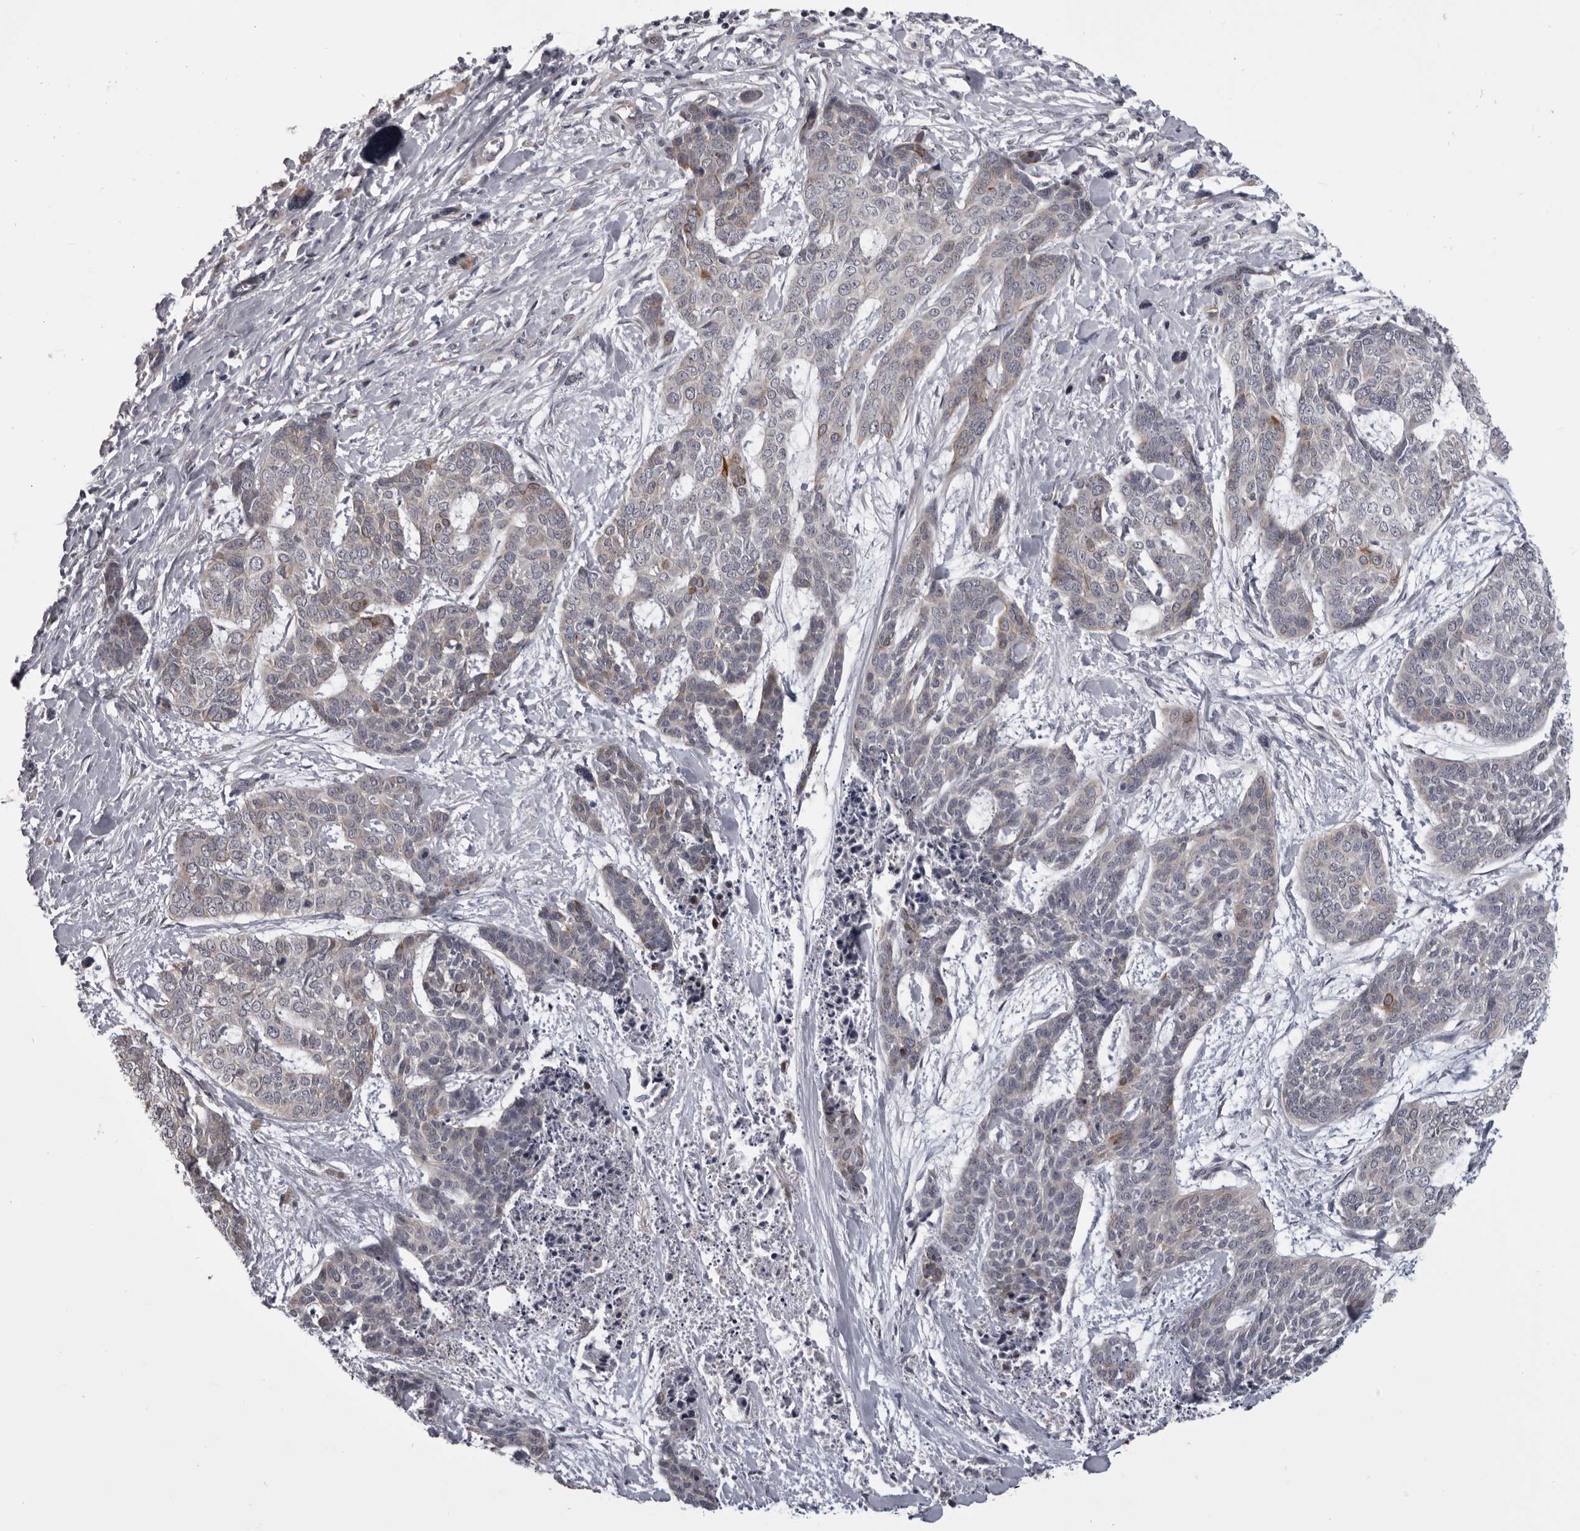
{"staining": {"intensity": "weak", "quantity": "<25%", "location": "cytoplasmic/membranous"}, "tissue": "skin cancer", "cell_type": "Tumor cells", "image_type": "cancer", "snomed": [{"axis": "morphology", "description": "Basal cell carcinoma"}, {"axis": "topography", "description": "Skin"}], "caption": "This histopathology image is of skin cancer (basal cell carcinoma) stained with IHC to label a protein in brown with the nuclei are counter-stained blue. There is no expression in tumor cells.", "gene": "EPHA10", "patient": {"sex": "female", "age": 64}}